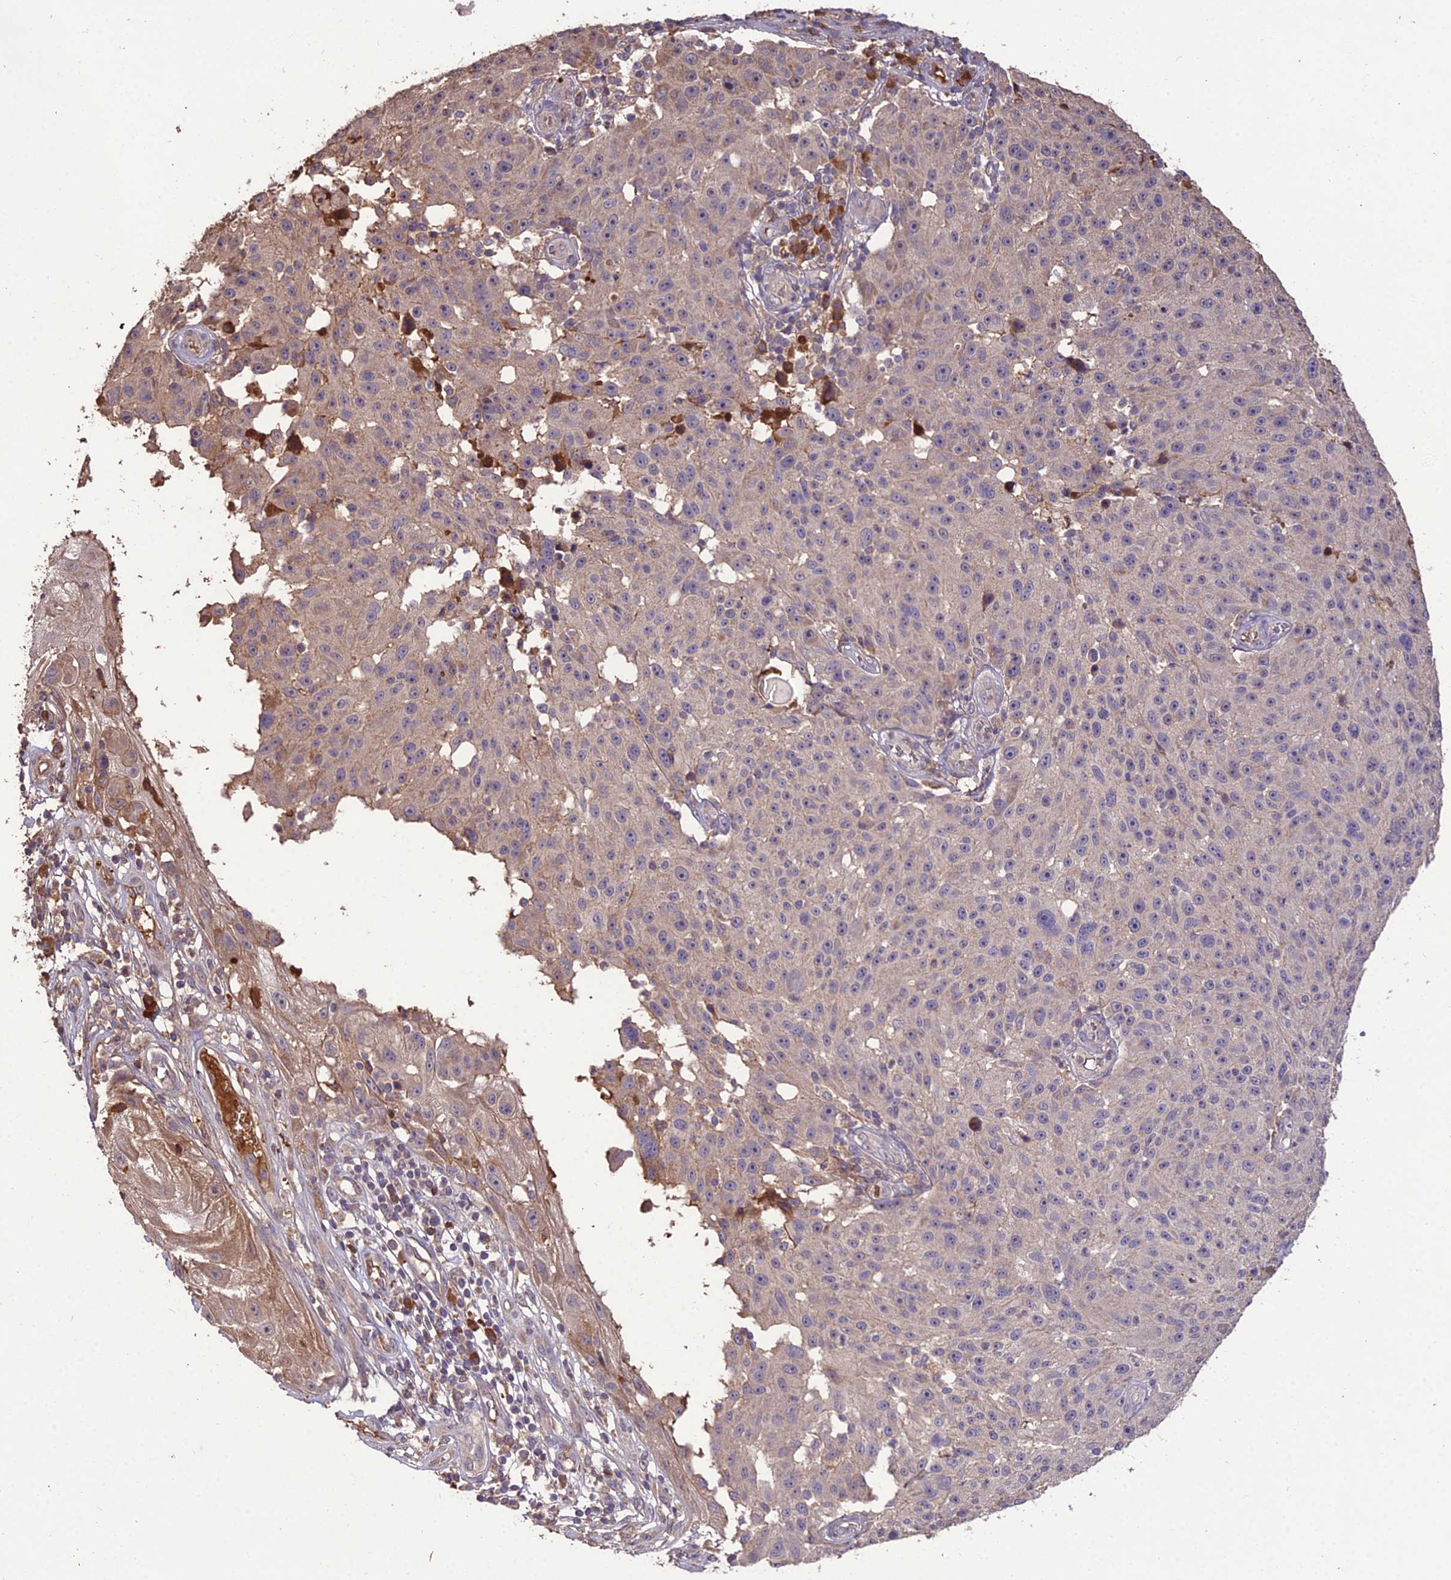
{"staining": {"intensity": "negative", "quantity": "none", "location": "none"}, "tissue": "melanoma", "cell_type": "Tumor cells", "image_type": "cancer", "snomed": [{"axis": "morphology", "description": "Malignant melanoma, NOS"}, {"axis": "topography", "description": "Skin"}], "caption": "Immunohistochemistry (IHC) photomicrograph of neoplastic tissue: human melanoma stained with DAB reveals no significant protein staining in tumor cells.", "gene": "KCTD16", "patient": {"sex": "male", "age": 53}}